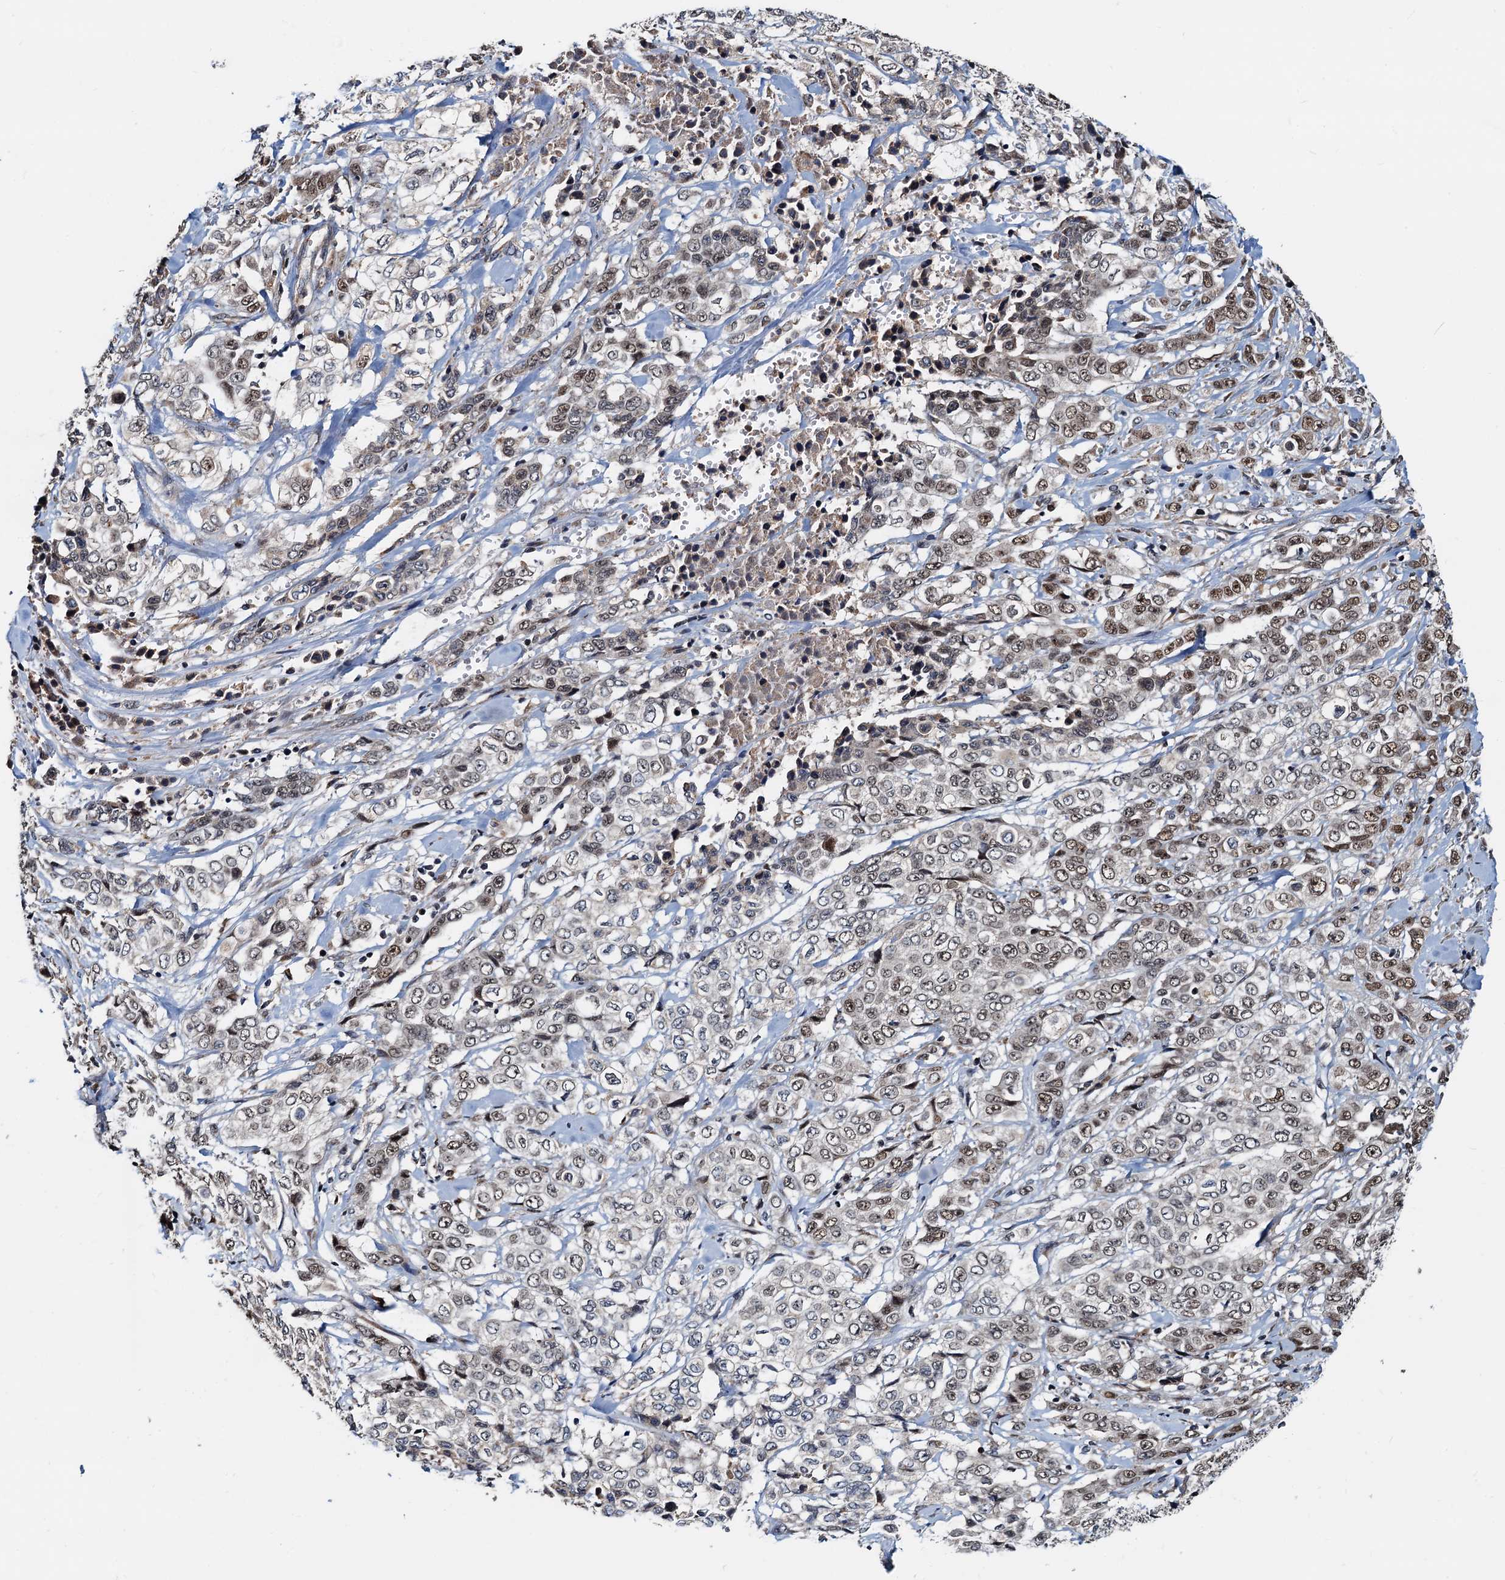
{"staining": {"intensity": "weak", "quantity": "25%-75%", "location": "nuclear"}, "tissue": "stomach cancer", "cell_type": "Tumor cells", "image_type": "cancer", "snomed": [{"axis": "morphology", "description": "Adenocarcinoma, NOS"}, {"axis": "topography", "description": "Stomach, upper"}], "caption": "Adenocarcinoma (stomach) was stained to show a protein in brown. There is low levels of weak nuclear staining in about 25%-75% of tumor cells.", "gene": "MCMBP", "patient": {"sex": "male", "age": 62}}